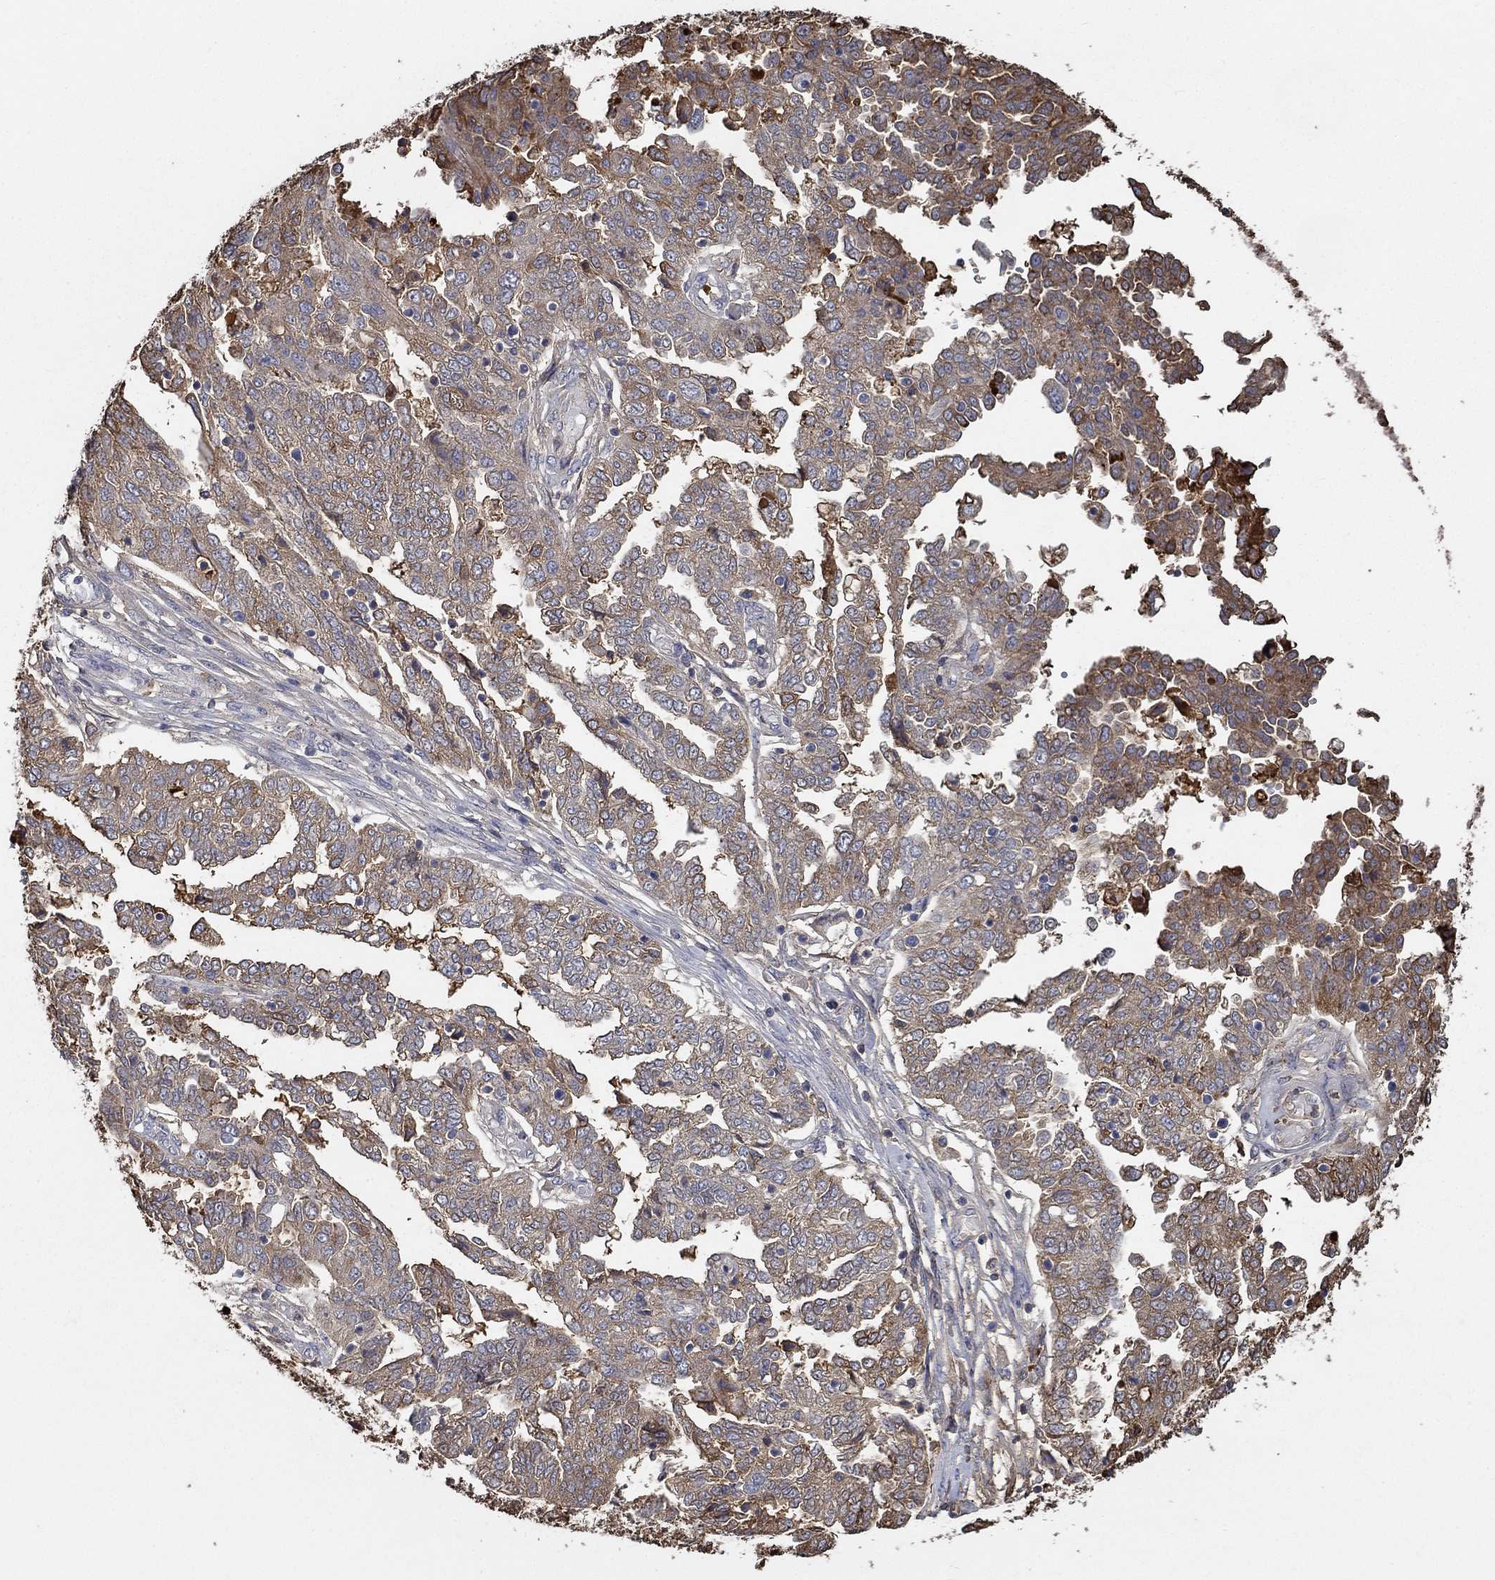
{"staining": {"intensity": "moderate", "quantity": ">75%", "location": "cytoplasmic/membranous"}, "tissue": "ovarian cancer", "cell_type": "Tumor cells", "image_type": "cancer", "snomed": [{"axis": "morphology", "description": "Cystadenocarcinoma, serous, NOS"}, {"axis": "topography", "description": "Ovary"}], "caption": "This is an image of immunohistochemistry (IHC) staining of serous cystadenocarcinoma (ovarian), which shows moderate expression in the cytoplasmic/membranous of tumor cells.", "gene": "IL10", "patient": {"sex": "female", "age": 67}}